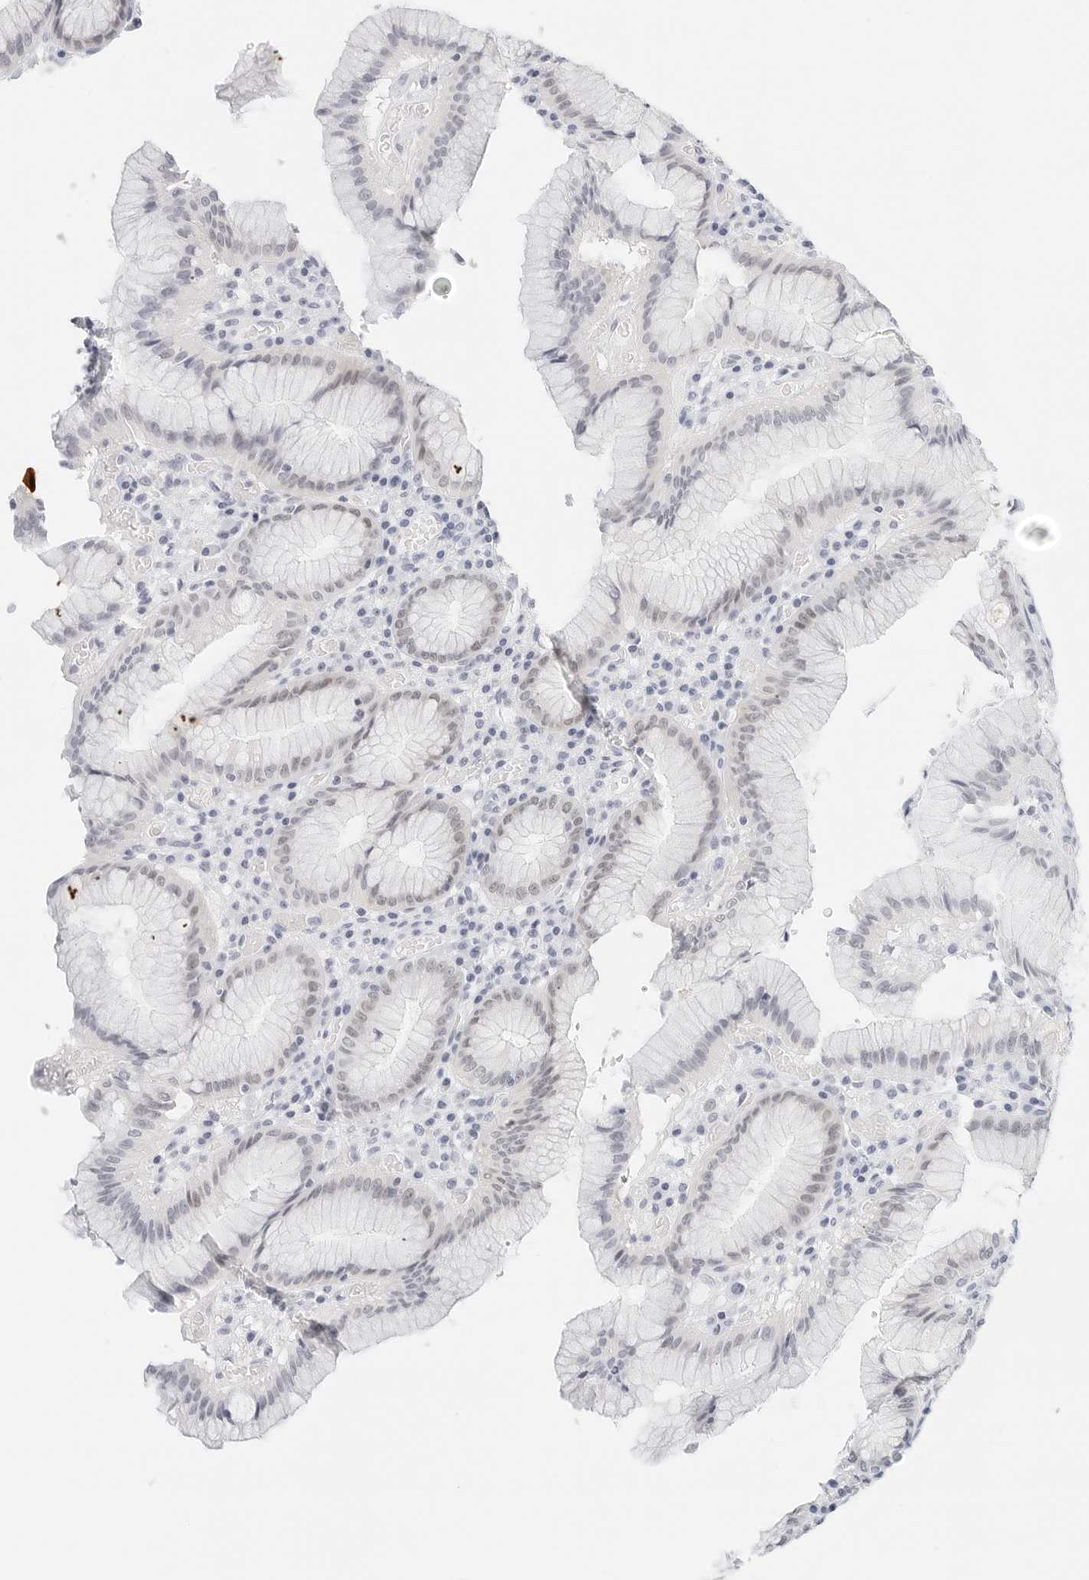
{"staining": {"intensity": "weak", "quantity": "<25%", "location": "cytoplasmic/membranous,nuclear"}, "tissue": "stomach", "cell_type": "Glandular cells", "image_type": "normal", "snomed": [{"axis": "morphology", "description": "Normal tissue, NOS"}, {"axis": "topography", "description": "Stomach"}], "caption": "This is an IHC image of normal stomach. There is no positivity in glandular cells.", "gene": "CD22", "patient": {"sex": "male", "age": 55}}